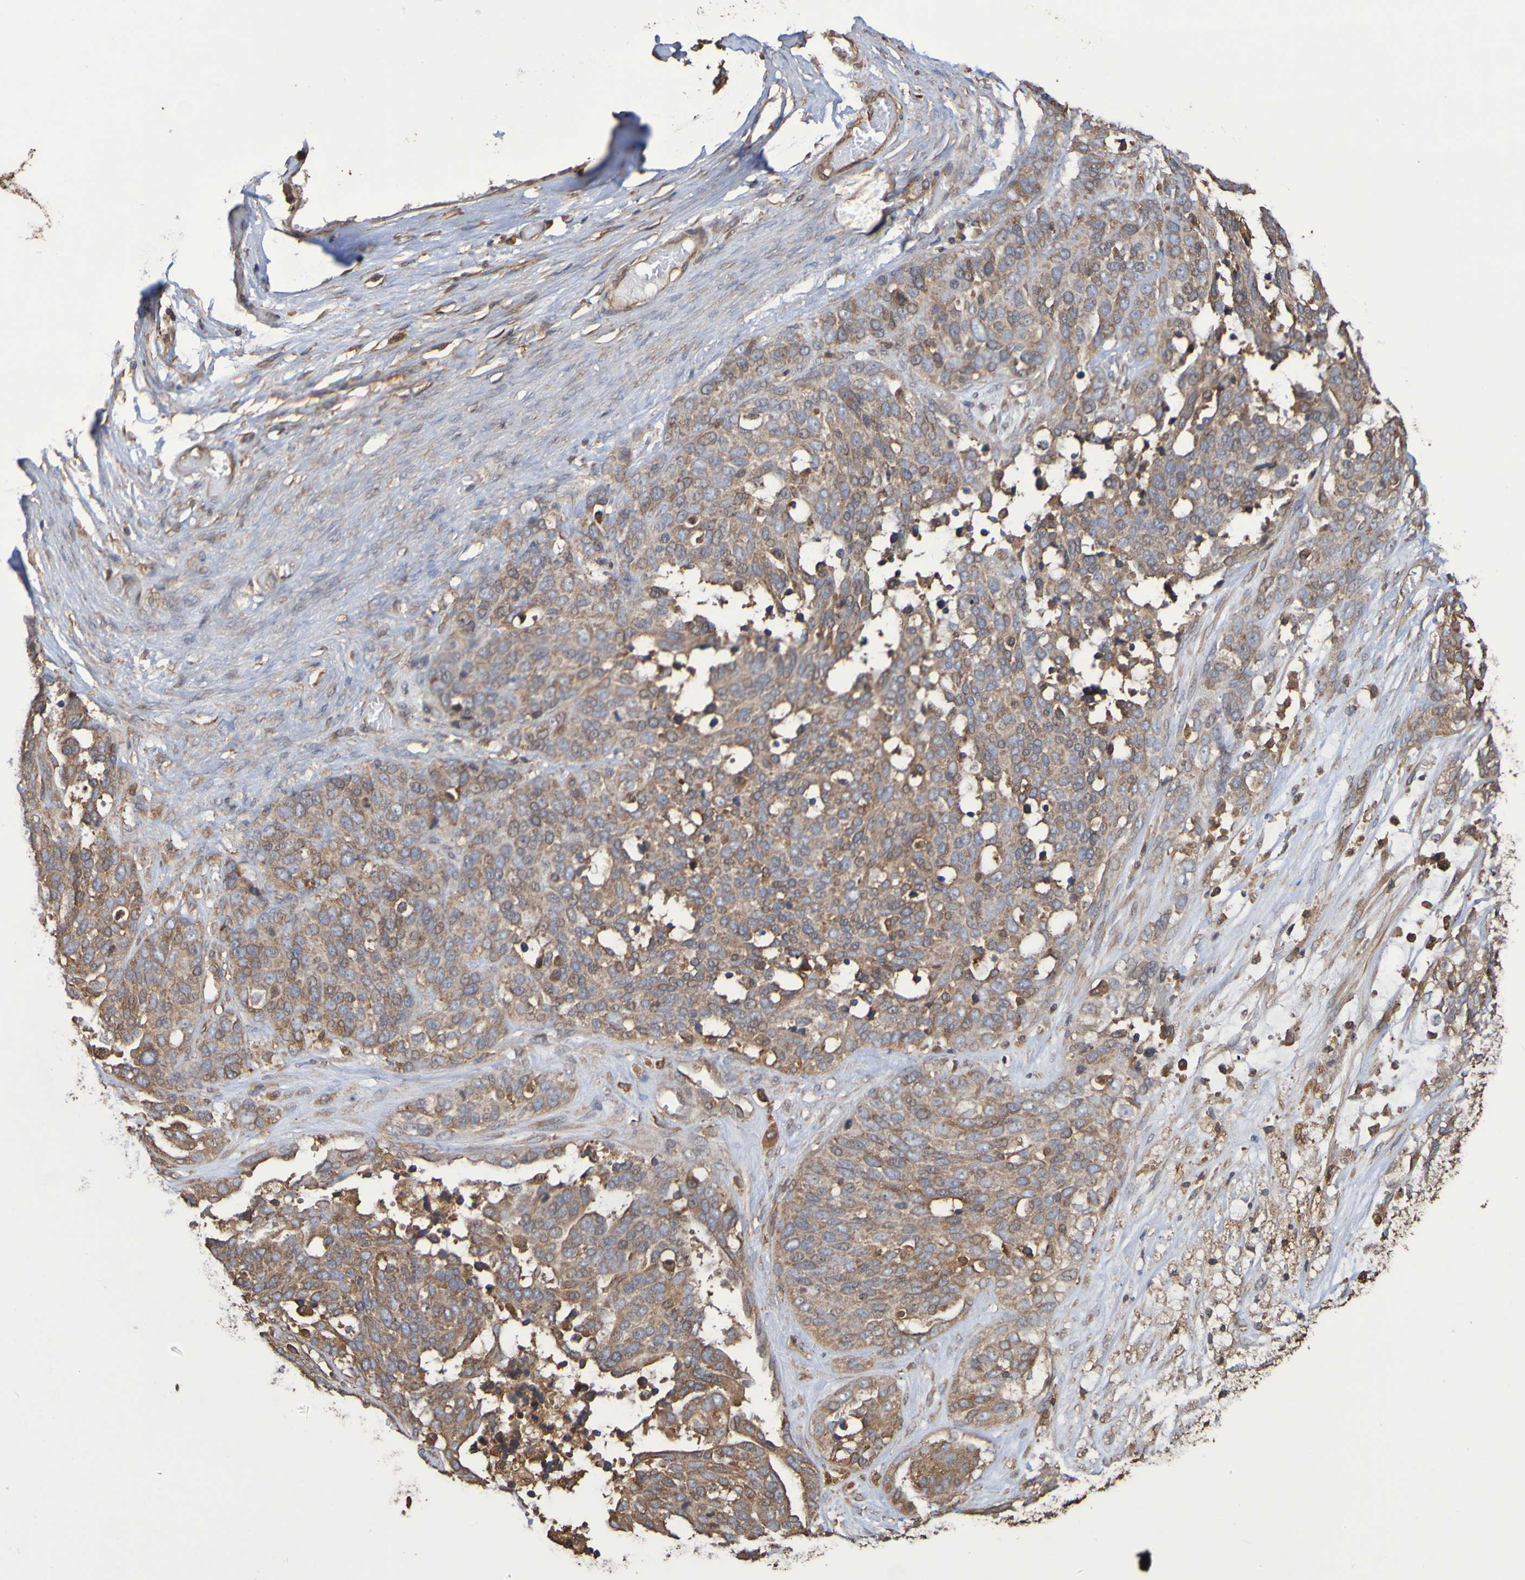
{"staining": {"intensity": "weak", "quantity": "25%-75%", "location": "cytoplasmic/membranous"}, "tissue": "ovarian cancer", "cell_type": "Tumor cells", "image_type": "cancer", "snomed": [{"axis": "morphology", "description": "Cystadenocarcinoma, serous, NOS"}, {"axis": "topography", "description": "Ovary"}], "caption": "Serous cystadenocarcinoma (ovarian) was stained to show a protein in brown. There is low levels of weak cytoplasmic/membranous staining in about 25%-75% of tumor cells. (brown staining indicates protein expression, while blue staining denotes nuclei).", "gene": "RAB11A", "patient": {"sex": "female", "age": 44}}